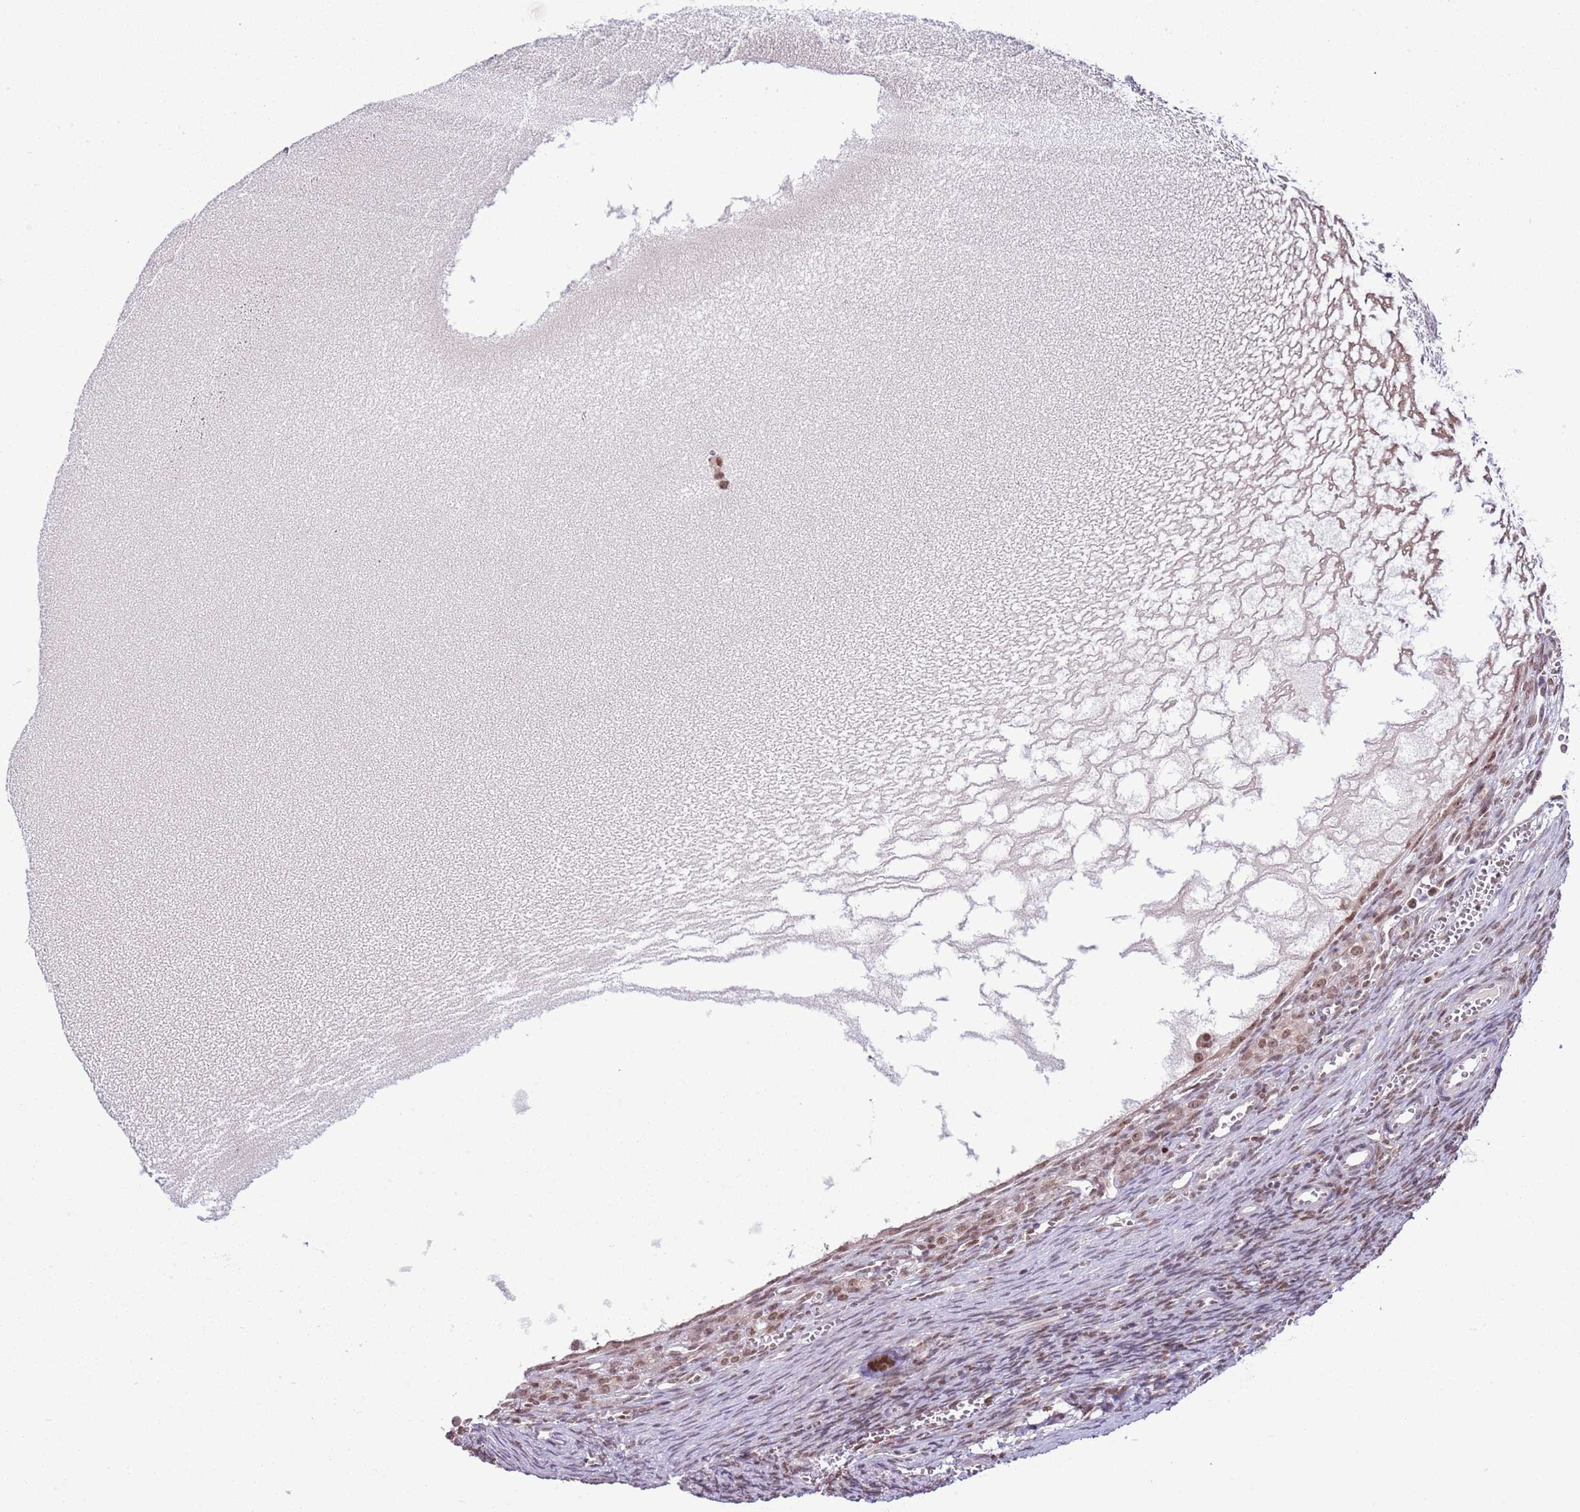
{"staining": {"intensity": "moderate", "quantity": ">75%", "location": "nuclear"}, "tissue": "ovary", "cell_type": "Ovarian stroma cells", "image_type": "normal", "snomed": [{"axis": "morphology", "description": "Normal tissue, NOS"}, {"axis": "topography", "description": "Ovary"}], "caption": "Moderate nuclear expression is appreciated in approximately >75% of ovarian stroma cells in normal ovary.", "gene": "SELENOH", "patient": {"sex": "female", "age": 39}}